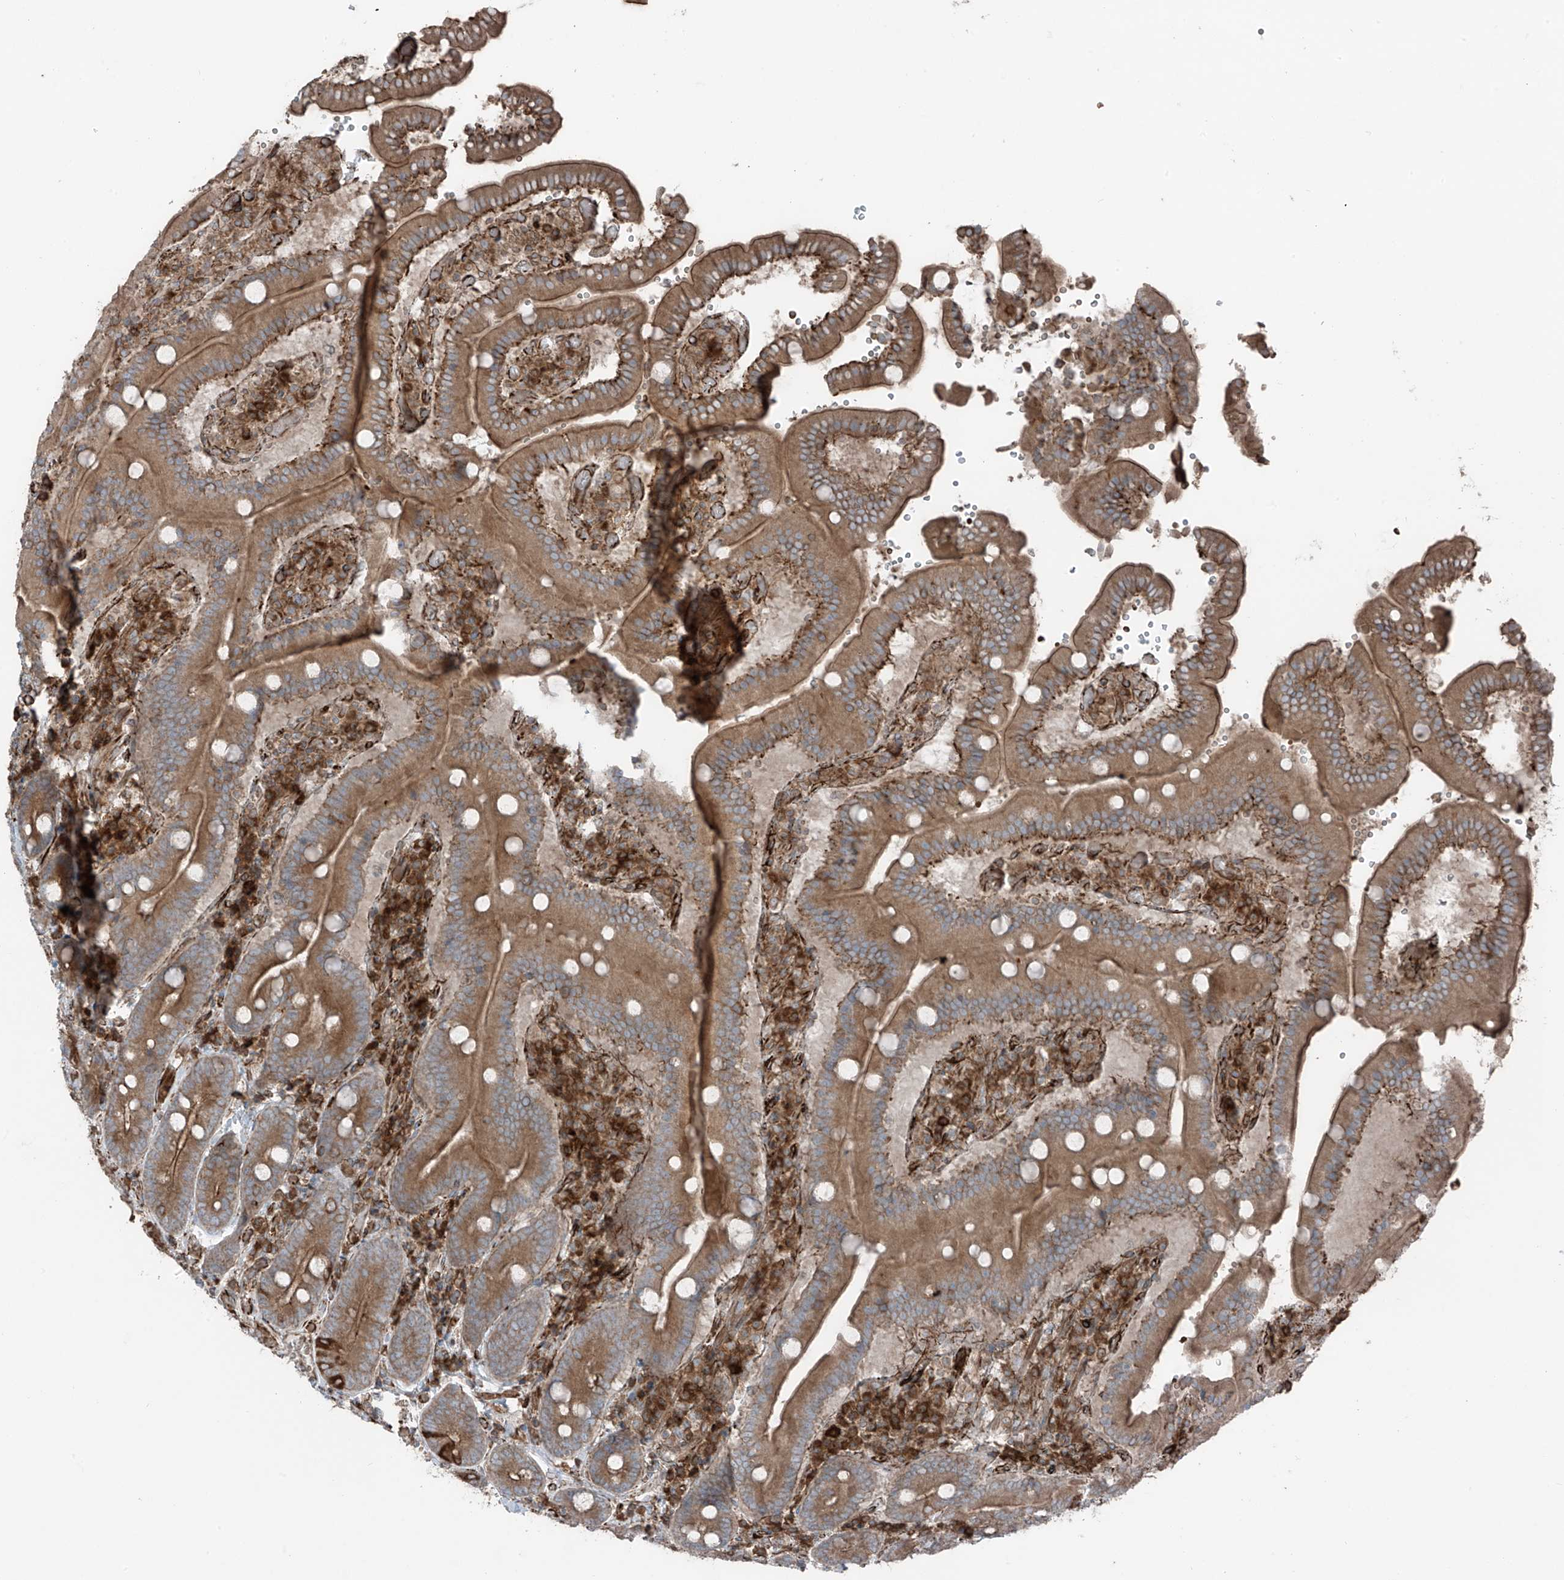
{"staining": {"intensity": "moderate", "quantity": ">75%", "location": "cytoplasmic/membranous"}, "tissue": "duodenum", "cell_type": "Glandular cells", "image_type": "normal", "snomed": [{"axis": "morphology", "description": "Normal tissue, NOS"}, {"axis": "topography", "description": "Duodenum"}], "caption": "An IHC image of normal tissue is shown. Protein staining in brown highlights moderate cytoplasmic/membranous positivity in duodenum within glandular cells. The staining was performed using DAB (3,3'-diaminobenzidine), with brown indicating positive protein expression. Nuclei are stained blue with hematoxylin.", "gene": "ERLEC1", "patient": {"sex": "female", "age": 62}}